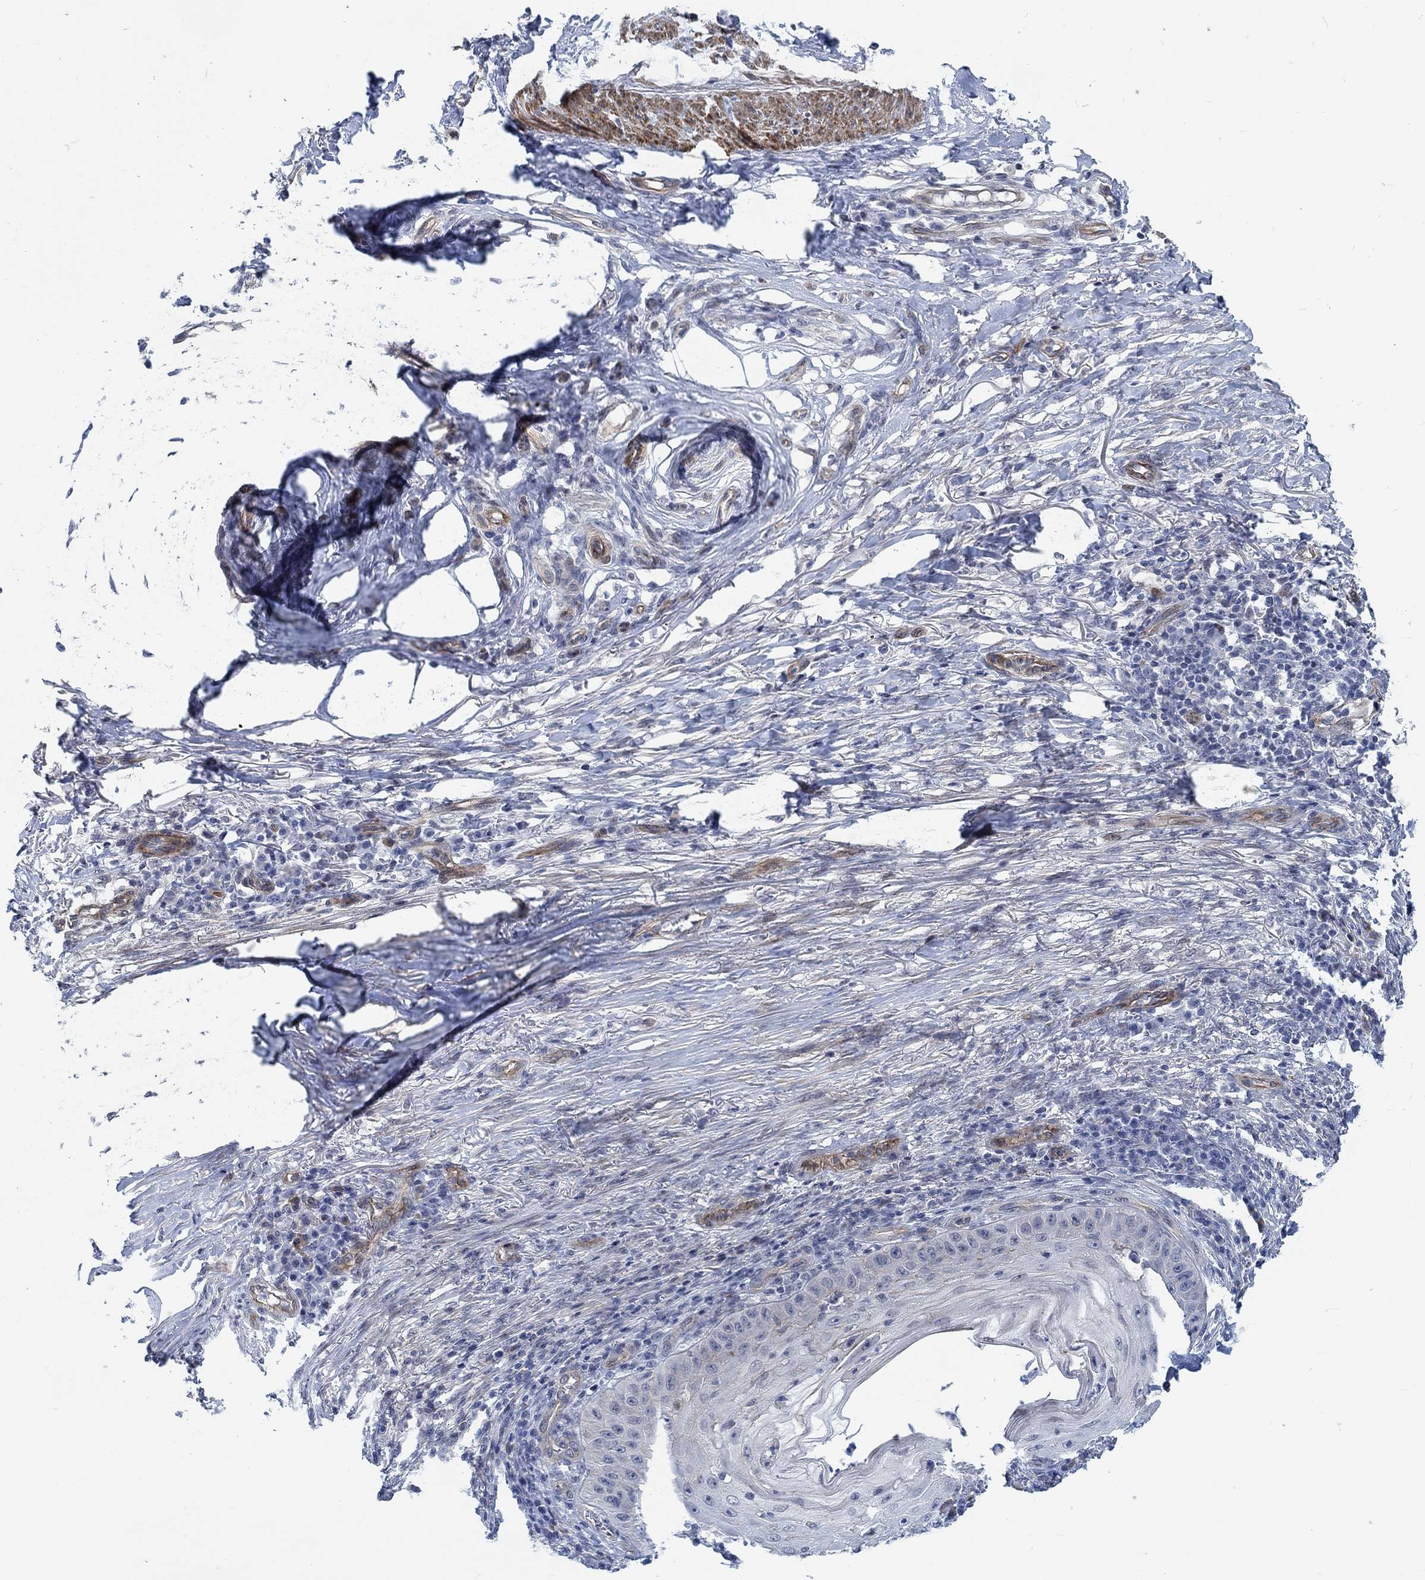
{"staining": {"intensity": "weak", "quantity": "25%-75%", "location": "cytoplasmic/membranous"}, "tissue": "skin cancer", "cell_type": "Tumor cells", "image_type": "cancer", "snomed": [{"axis": "morphology", "description": "Squamous cell carcinoma, NOS"}, {"axis": "topography", "description": "Skin"}], "caption": "Immunohistochemistry staining of skin squamous cell carcinoma, which demonstrates low levels of weak cytoplasmic/membranous staining in approximately 25%-75% of tumor cells indicating weak cytoplasmic/membranous protein positivity. The staining was performed using DAB (brown) for protein detection and nuclei were counterstained in hematoxylin (blue).", "gene": "KCNH8", "patient": {"sex": "male", "age": 70}}